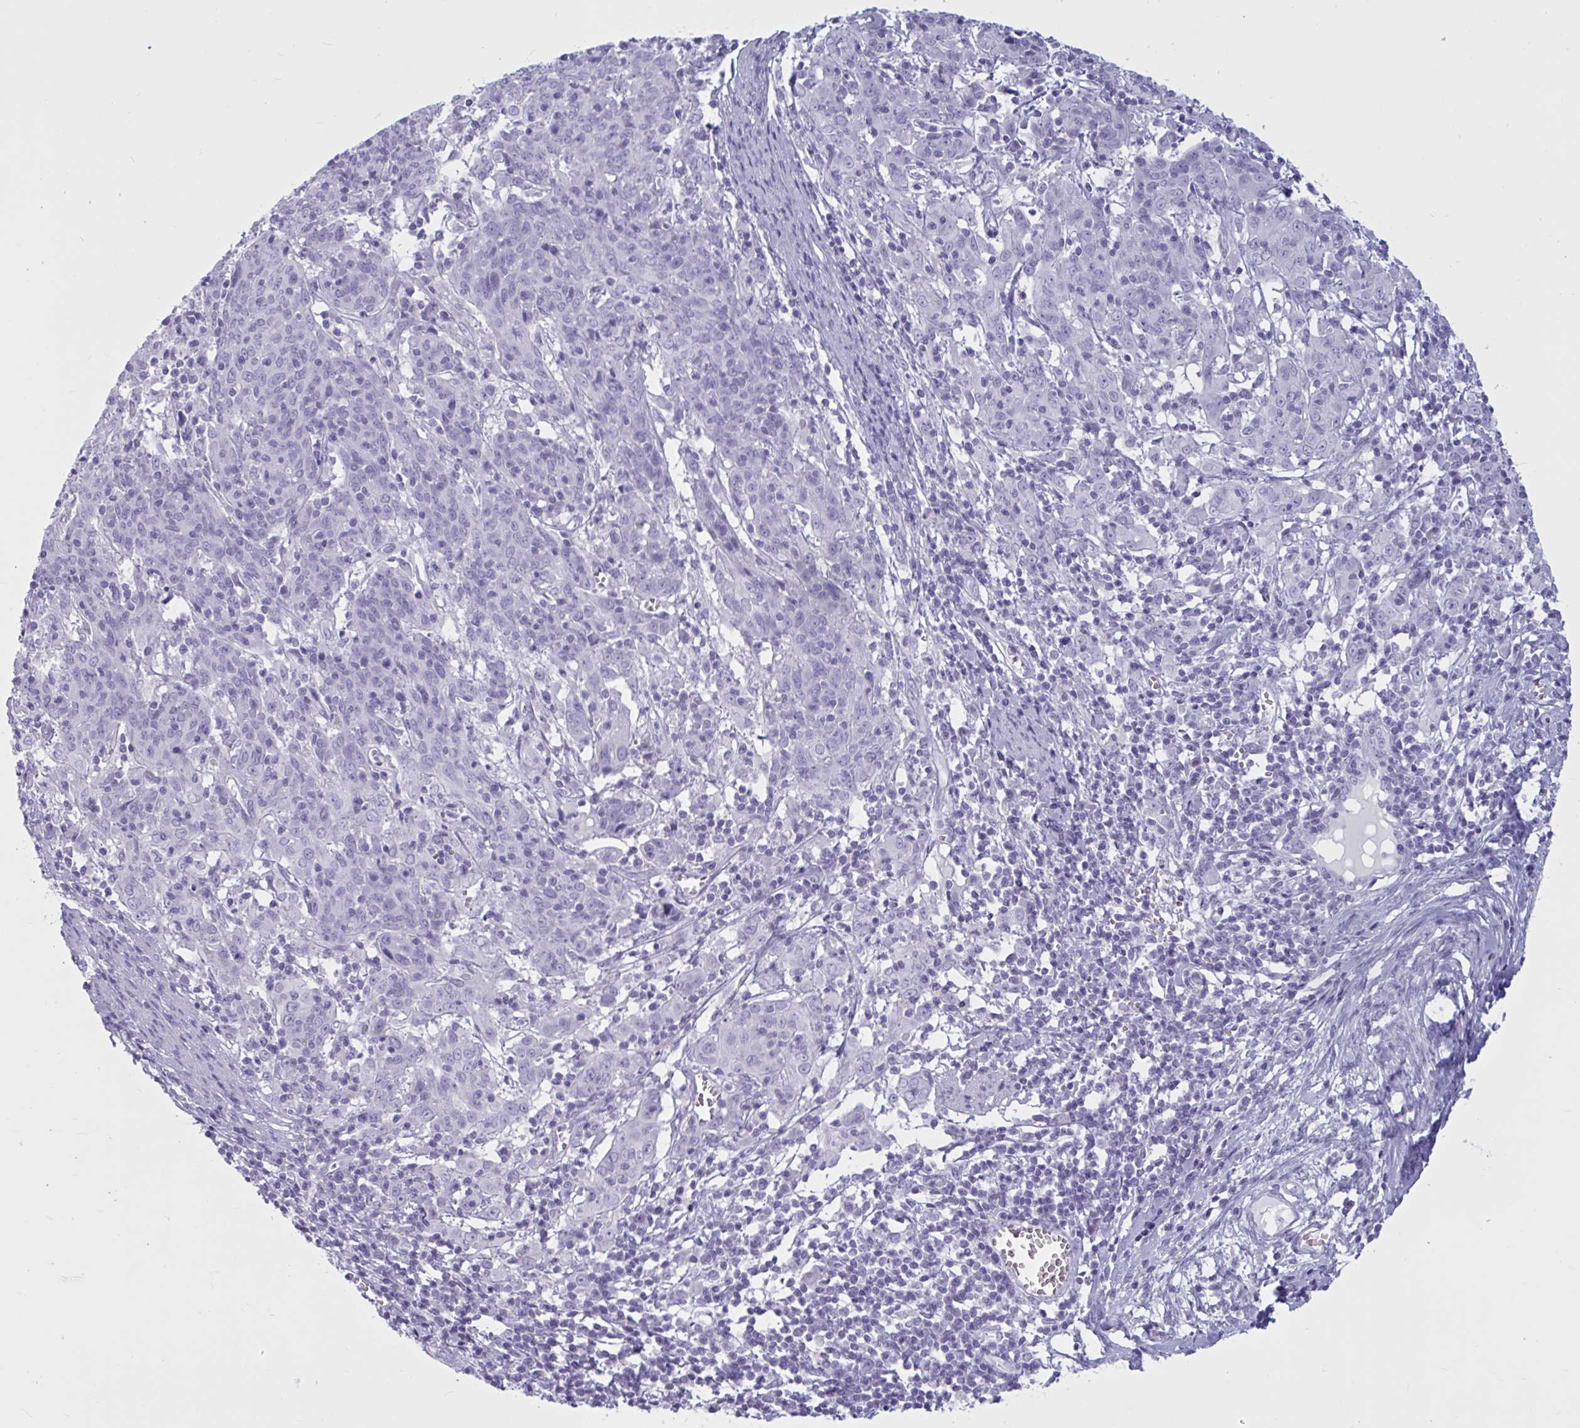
{"staining": {"intensity": "negative", "quantity": "none", "location": "none"}, "tissue": "cervical cancer", "cell_type": "Tumor cells", "image_type": "cancer", "snomed": [{"axis": "morphology", "description": "Squamous cell carcinoma, NOS"}, {"axis": "topography", "description": "Cervix"}], "caption": "An IHC photomicrograph of cervical cancer (squamous cell carcinoma) is shown. There is no staining in tumor cells of cervical cancer (squamous cell carcinoma).", "gene": "BBS10", "patient": {"sex": "female", "age": 67}}